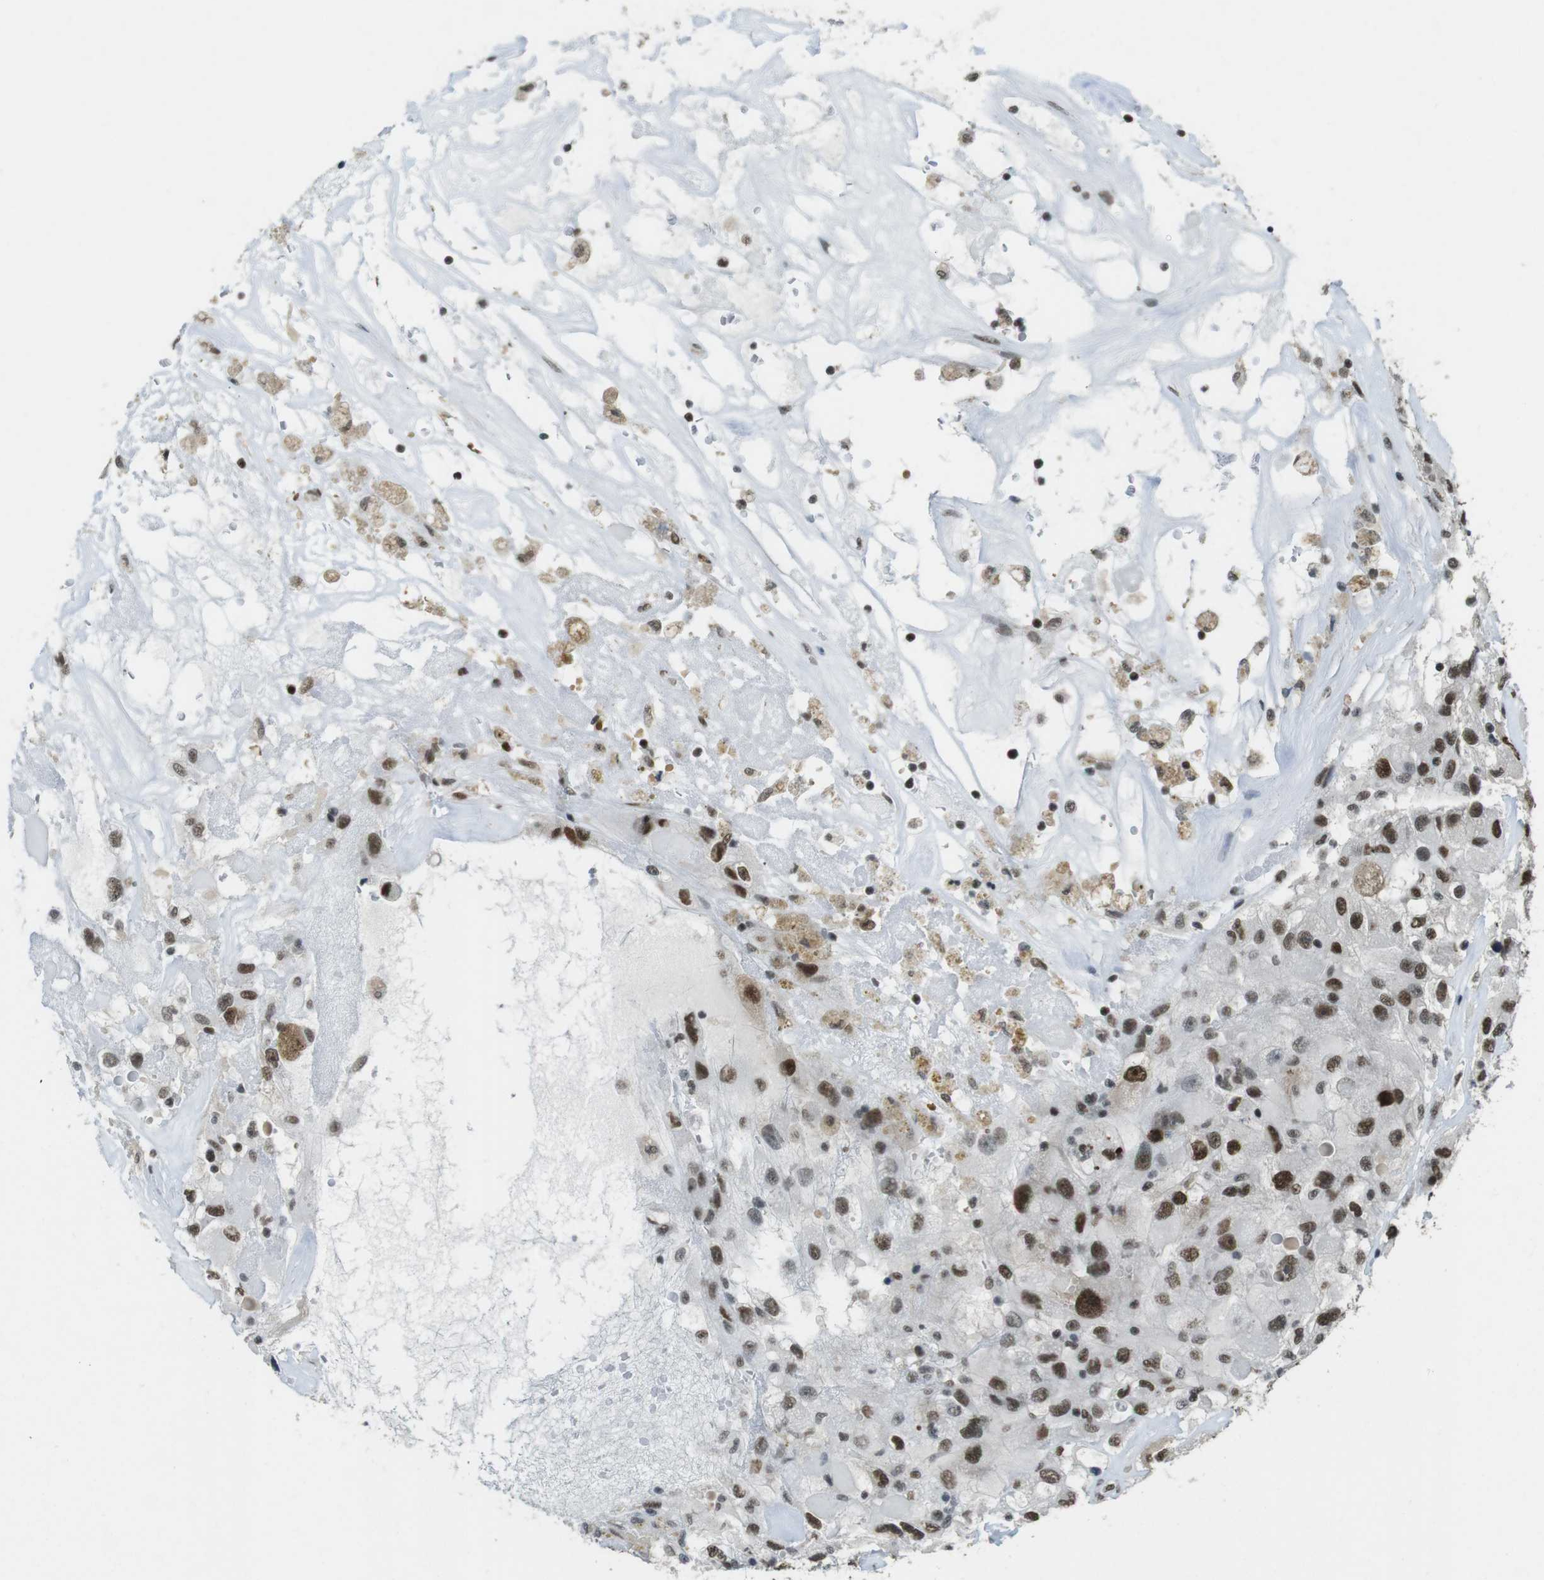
{"staining": {"intensity": "moderate", "quantity": ">75%", "location": "nuclear"}, "tissue": "renal cancer", "cell_type": "Tumor cells", "image_type": "cancer", "snomed": [{"axis": "morphology", "description": "Adenocarcinoma, NOS"}, {"axis": "topography", "description": "Kidney"}], "caption": "This photomicrograph shows IHC staining of human adenocarcinoma (renal), with medium moderate nuclear positivity in approximately >75% of tumor cells.", "gene": "CSNK2B", "patient": {"sex": "female", "age": 52}}